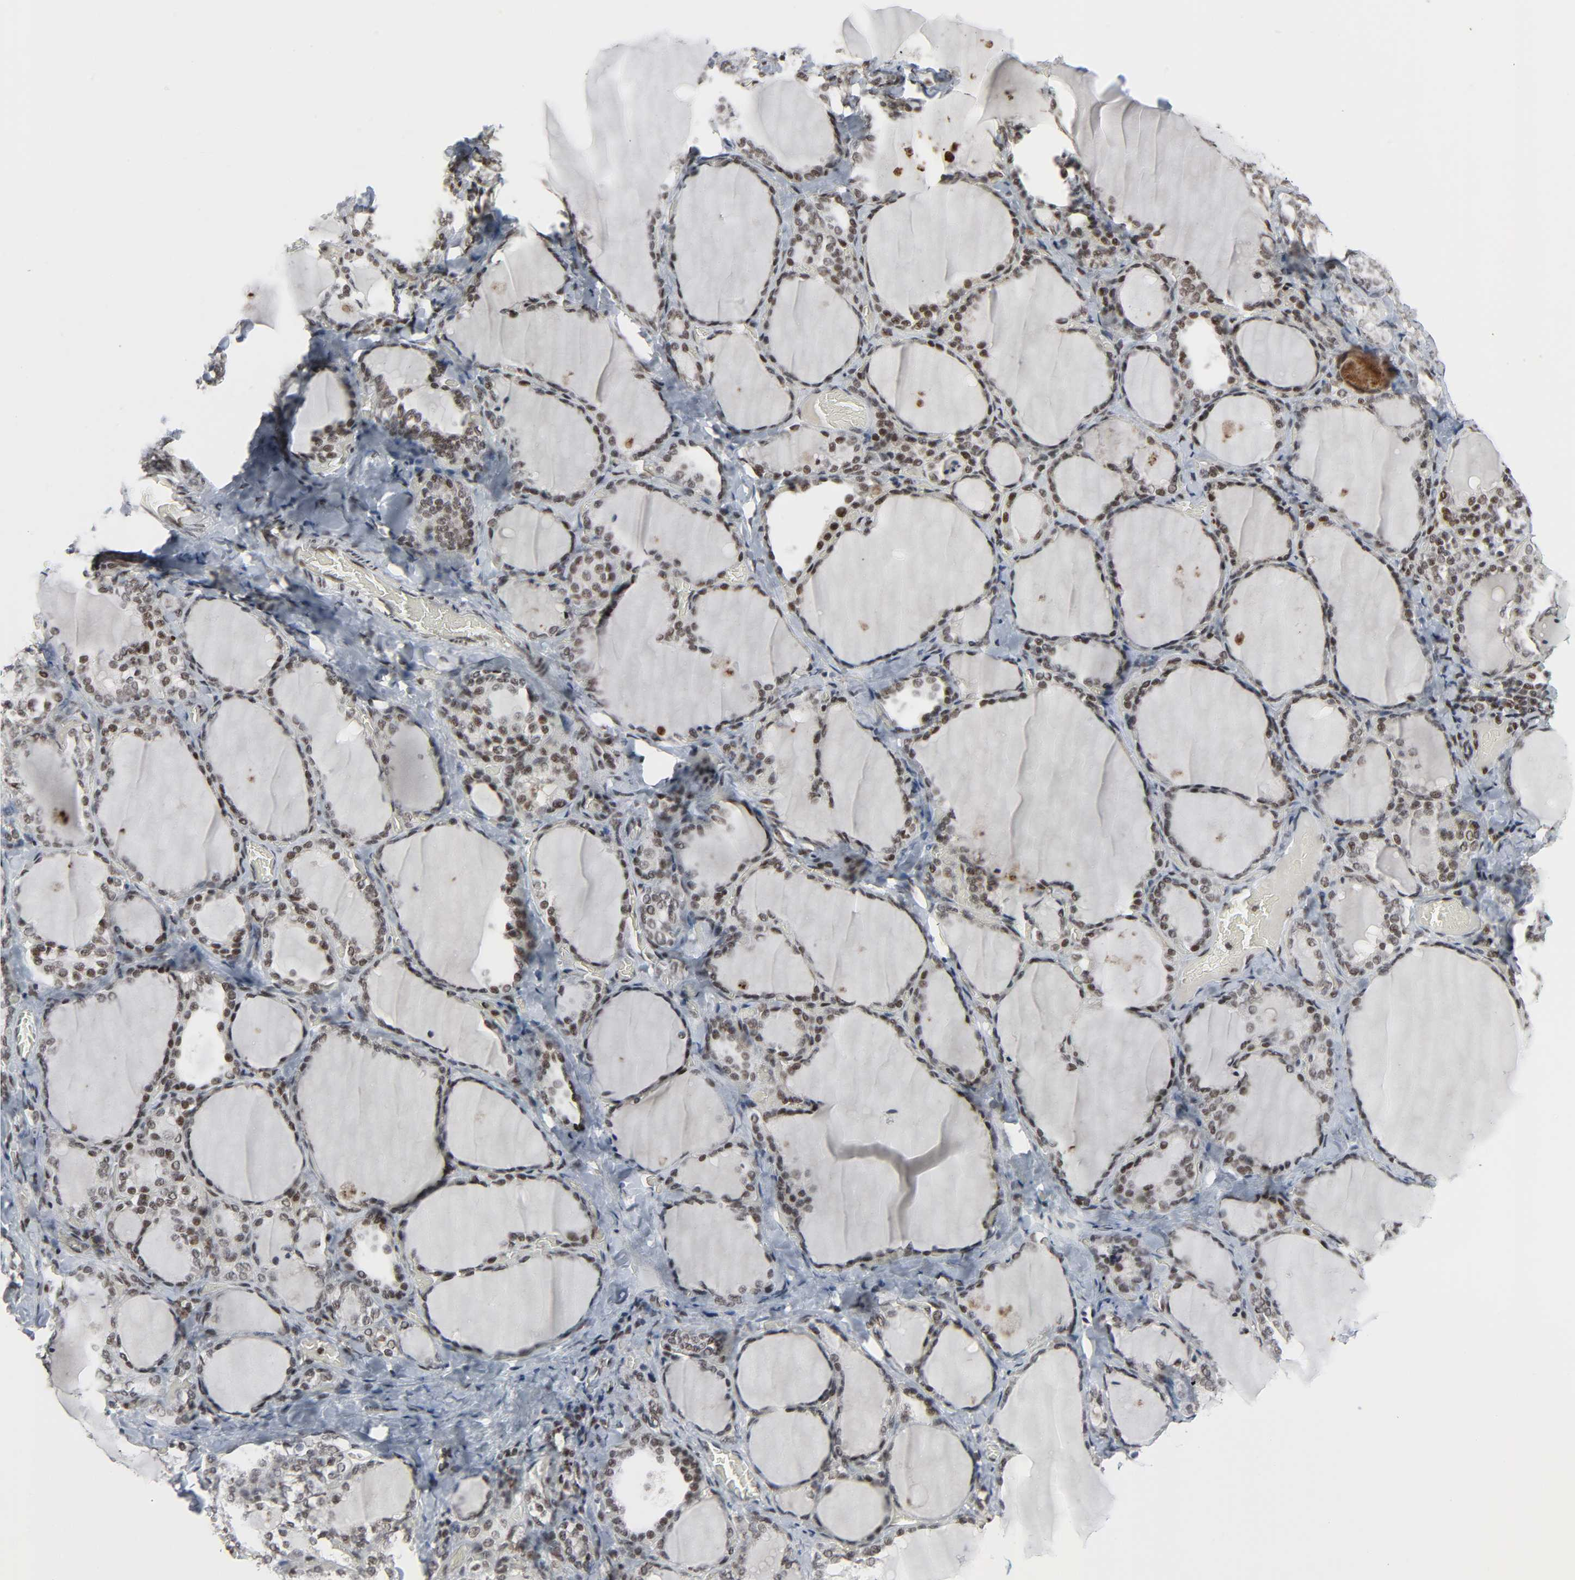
{"staining": {"intensity": "strong", "quantity": ">75%", "location": "nuclear"}, "tissue": "thyroid gland", "cell_type": "Glandular cells", "image_type": "normal", "snomed": [{"axis": "morphology", "description": "Normal tissue, NOS"}, {"axis": "morphology", "description": "Papillary adenocarcinoma, NOS"}, {"axis": "topography", "description": "Thyroid gland"}], "caption": "Thyroid gland stained with a protein marker reveals strong staining in glandular cells.", "gene": "CDK7", "patient": {"sex": "female", "age": 30}}